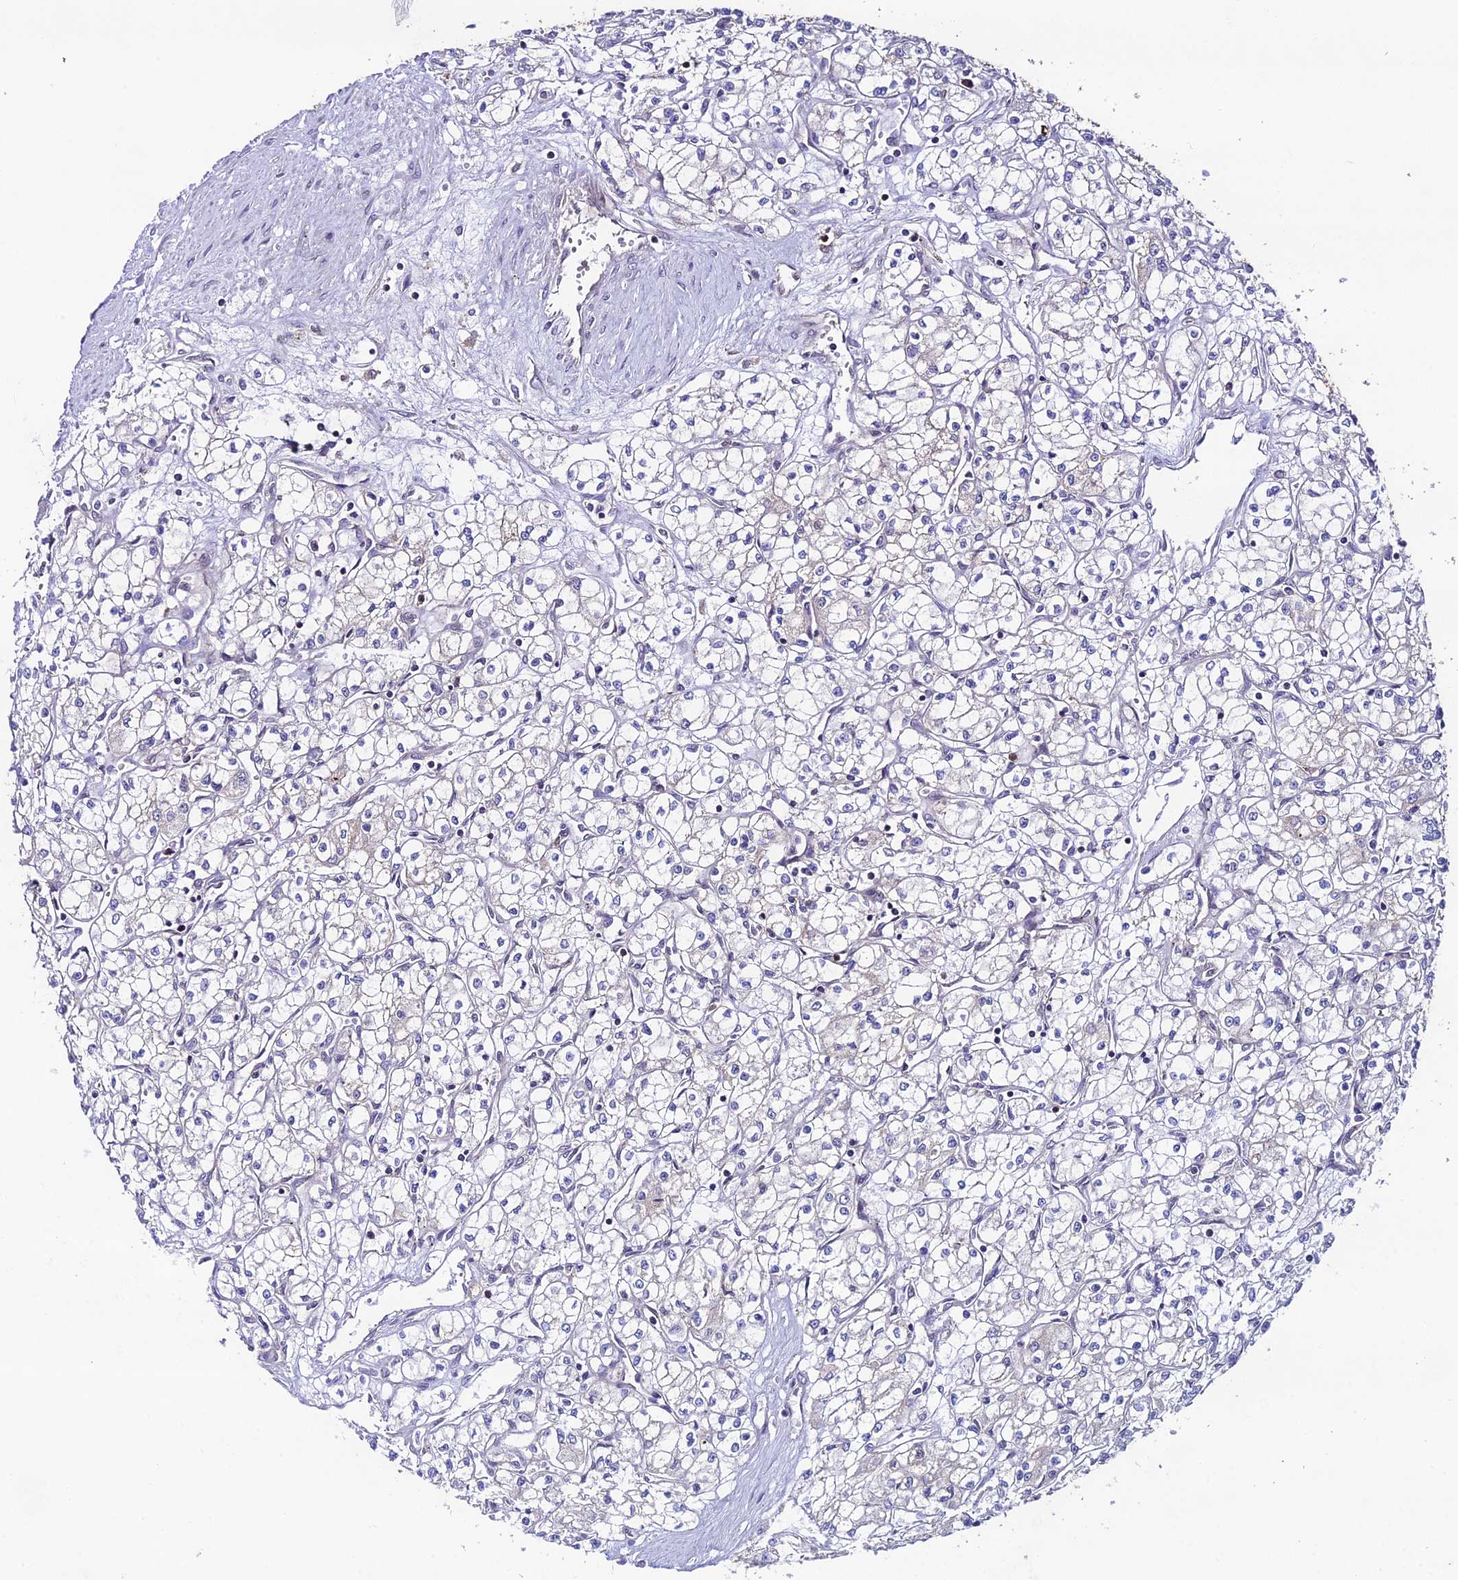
{"staining": {"intensity": "negative", "quantity": "none", "location": "none"}, "tissue": "renal cancer", "cell_type": "Tumor cells", "image_type": "cancer", "snomed": [{"axis": "morphology", "description": "Adenocarcinoma, NOS"}, {"axis": "topography", "description": "Kidney"}], "caption": "Immunohistochemistry histopathology image of neoplastic tissue: renal adenocarcinoma stained with DAB displays no significant protein positivity in tumor cells.", "gene": "TRIM40", "patient": {"sex": "male", "age": 59}}